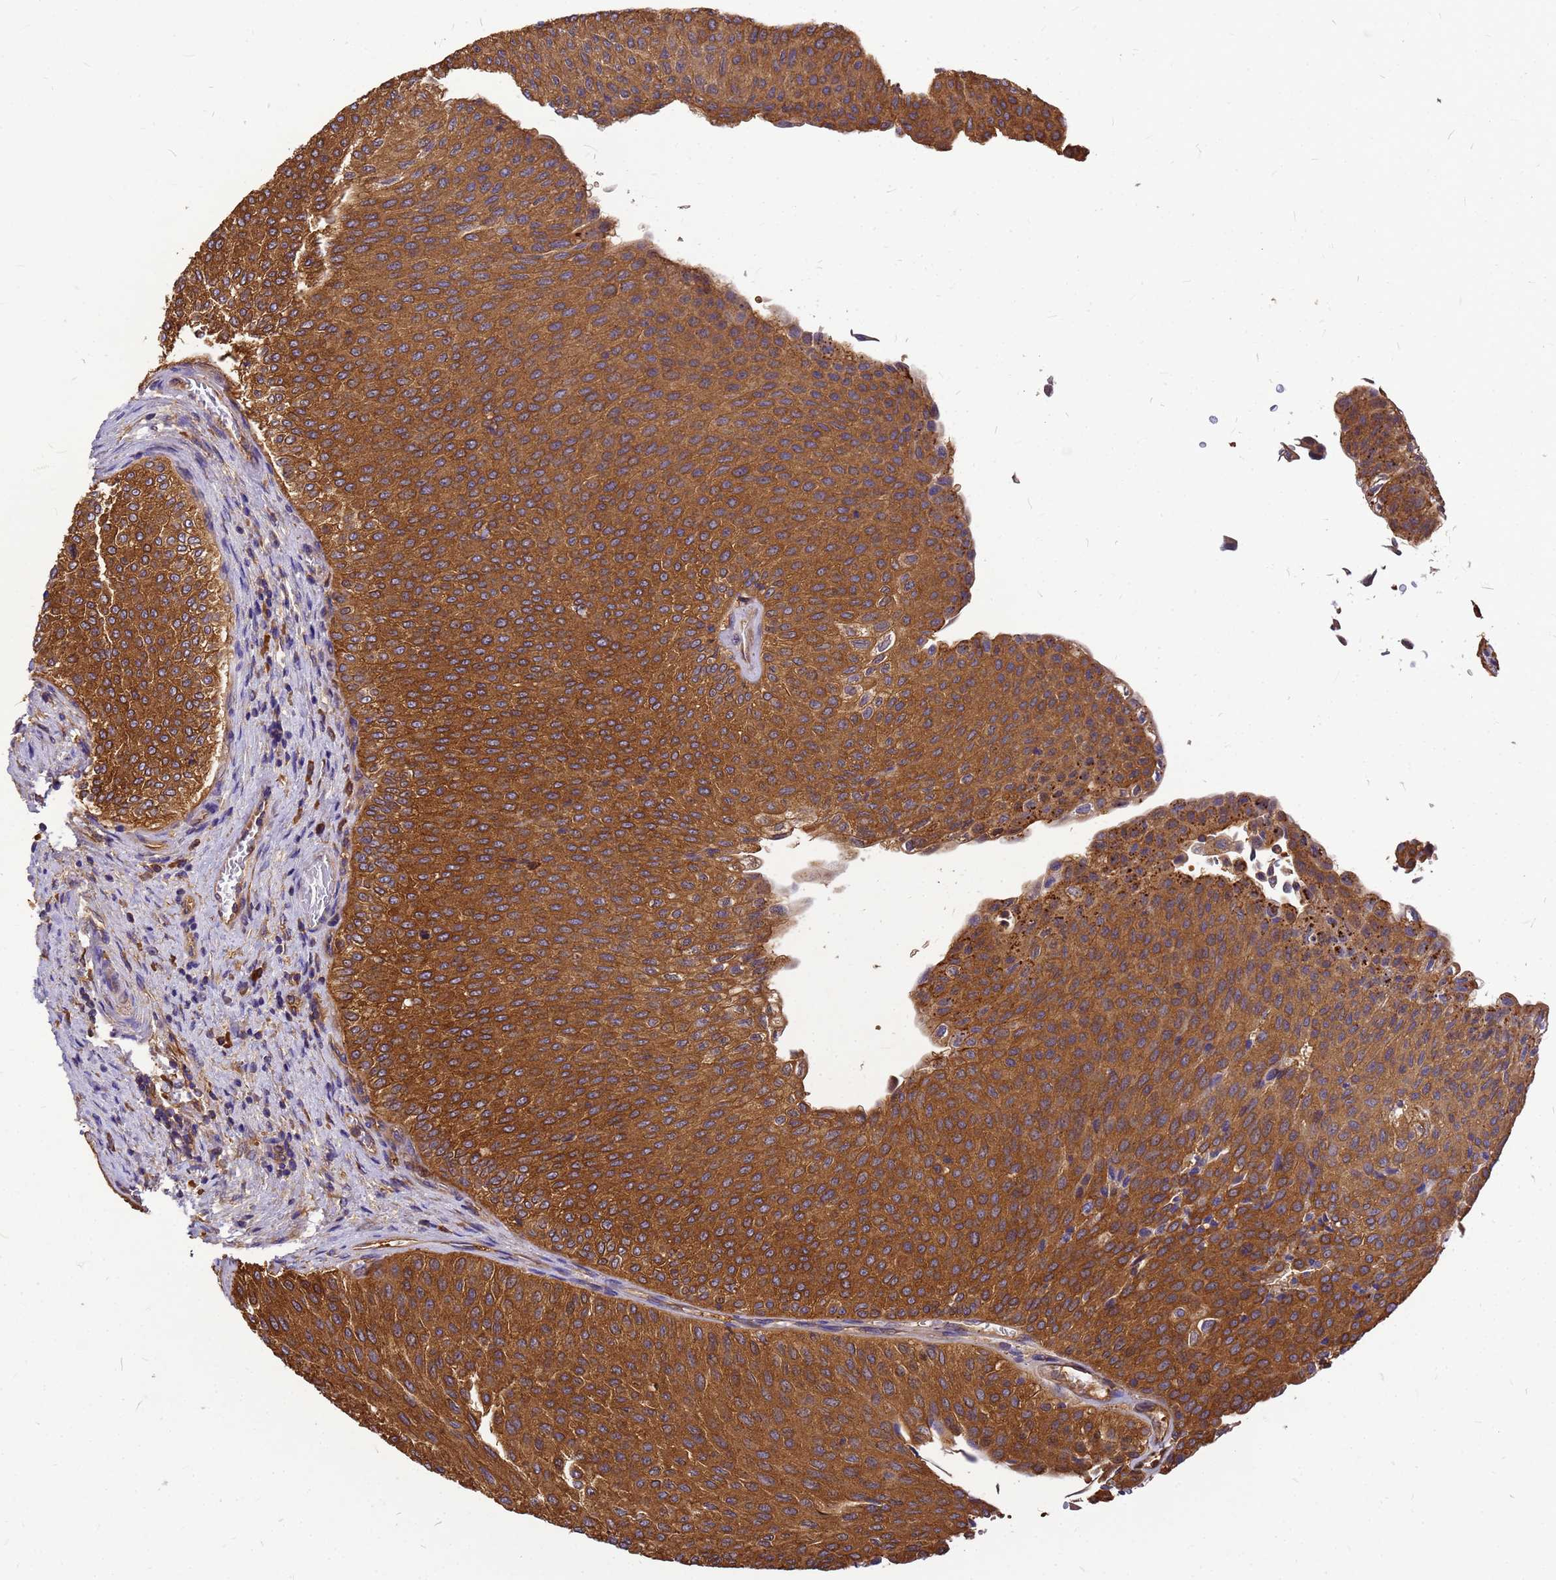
{"staining": {"intensity": "strong", "quantity": ">75%", "location": "cytoplasmic/membranous"}, "tissue": "urothelial cancer", "cell_type": "Tumor cells", "image_type": "cancer", "snomed": [{"axis": "morphology", "description": "Urothelial carcinoma, Low grade"}, {"axis": "topography", "description": "Urinary bladder"}], "caption": "A brown stain labels strong cytoplasmic/membranous staining of a protein in human urothelial cancer tumor cells. Immunohistochemistry stains the protein in brown and the nuclei are stained blue.", "gene": "GID4", "patient": {"sex": "male", "age": 78}}